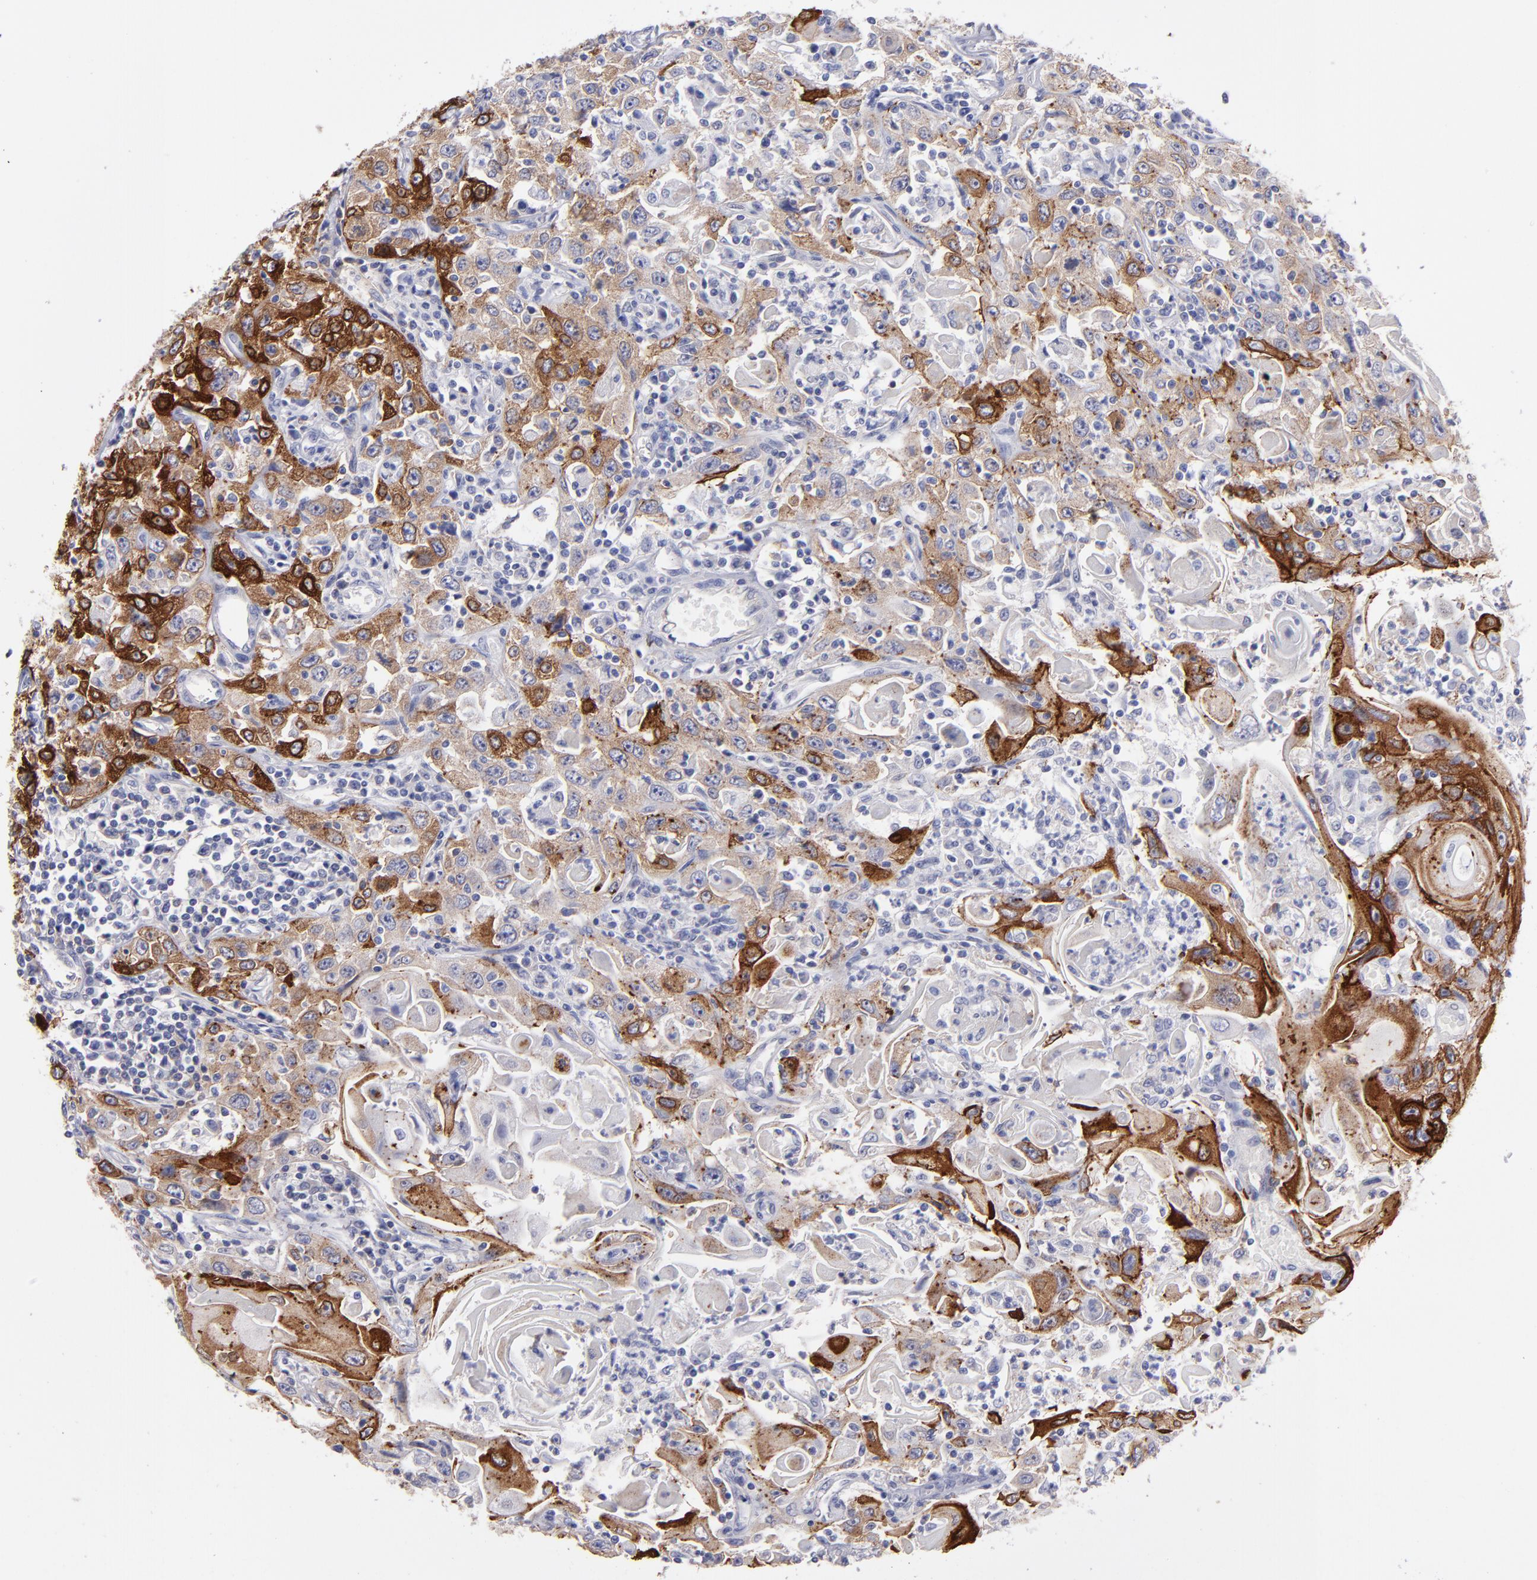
{"staining": {"intensity": "moderate", "quantity": "25%-75%", "location": "cytoplasmic/membranous"}, "tissue": "head and neck cancer", "cell_type": "Tumor cells", "image_type": "cancer", "snomed": [{"axis": "morphology", "description": "Squamous cell carcinoma, NOS"}, {"axis": "topography", "description": "Oral tissue"}, {"axis": "topography", "description": "Head-Neck"}], "caption": "A brown stain shows moderate cytoplasmic/membranous staining of a protein in head and neck squamous cell carcinoma tumor cells.", "gene": "AHNAK2", "patient": {"sex": "female", "age": 76}}